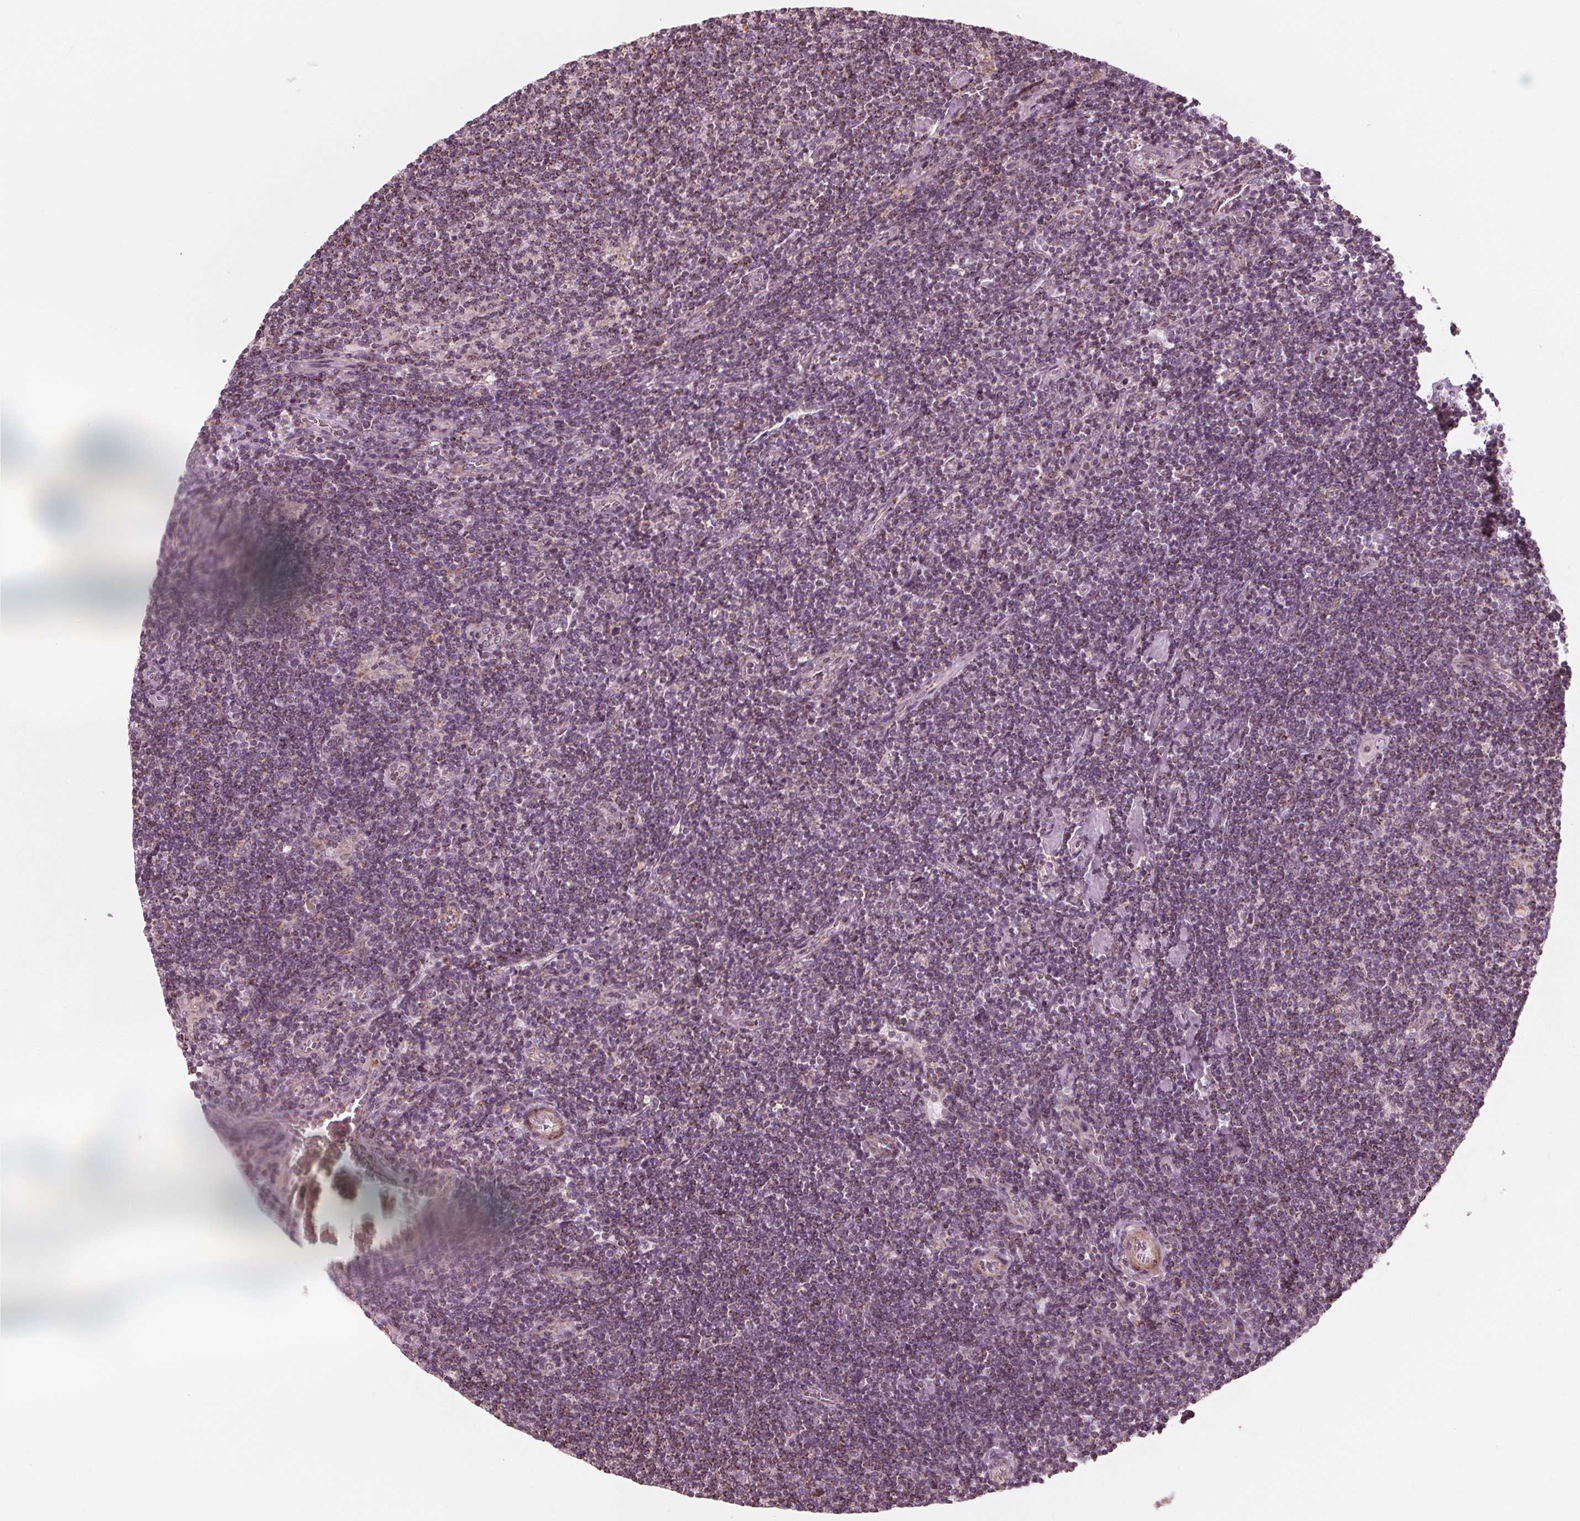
{"staining": {"intensity": "negative", "quantity": "none", "location": "none"}, "tissue": "lymphoma", "cell_type": "Tumor cells", "image_type": "cancer", "snomed": [{"axis": "morphology", "description": "Hodgkin's disease, NOS"}, {"axis": "topography", "description": "Lymph node"}], "caption": "Protein analysis of Hodgkin's disease shows no significant positivity in tumor cells. Nuclei are stained in blue.", "gene": "DCAF4L2", "patient": {"sex": "male", "age": 40}}